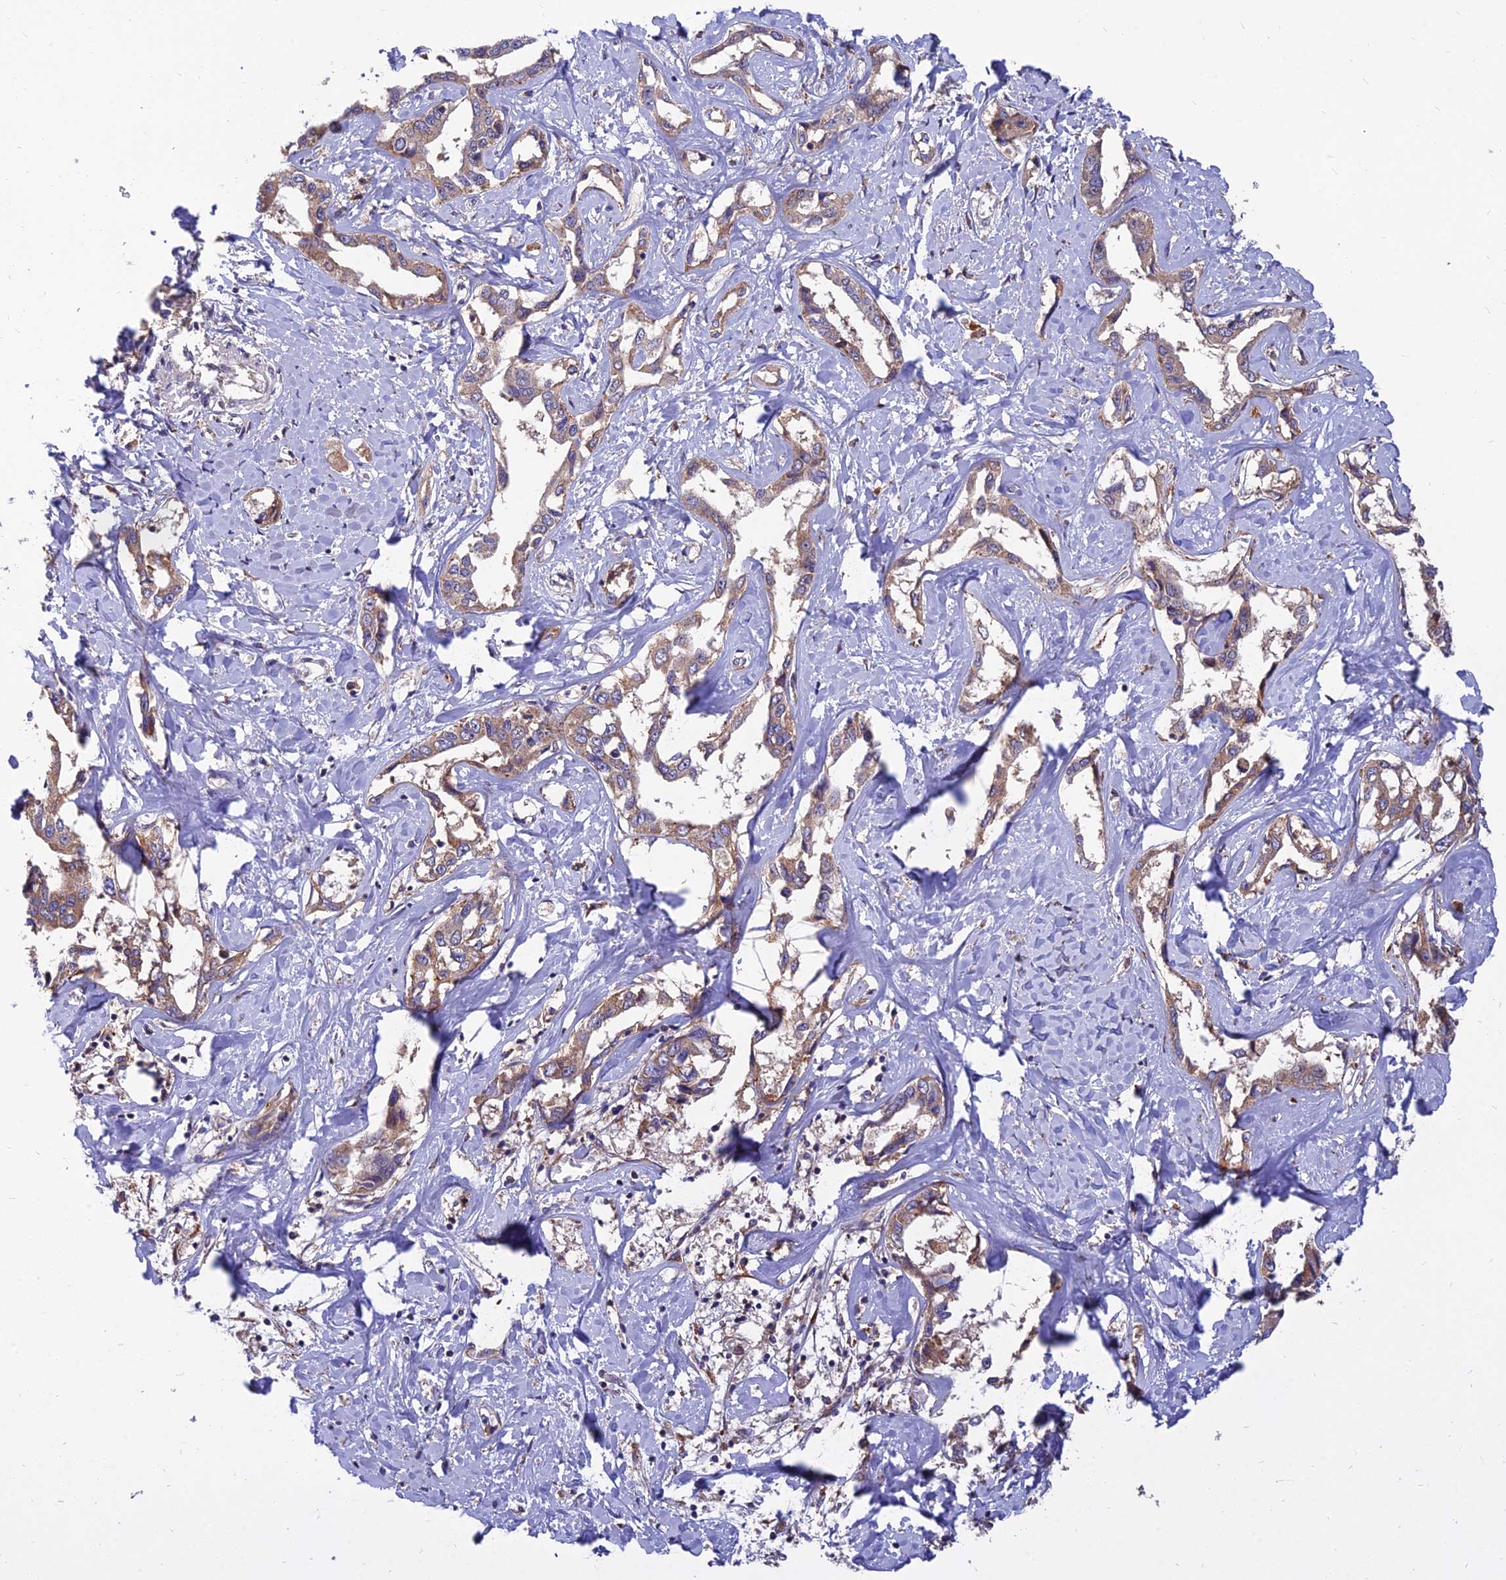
{"staining": {"intensity": "weak", "quantity": ">75%", "location": "cytoplasmic/membranous"}, "tissue": "liver cancer", "cell_type": "Tumor cells", "image_type": "cancer", "snomed": [{"axis": "morphology", "description": "Cholangiocarcinoma"}, {"axis": "topography", "description": "Liver"}], "caption": "High-magnification brightfield microscopy of liver cholangiocarcinoma stained with DAB (brown) and counterstained with hematoxylin (blue). tumor cells exhibit weak cytoplasmic/membranous expression is present in approximately>75% of cells. (DAB = brown stain, brightfield microscopy at high magnification).", "gene": "UMAD1", "patient": {"sex": "male", "age": 59}}